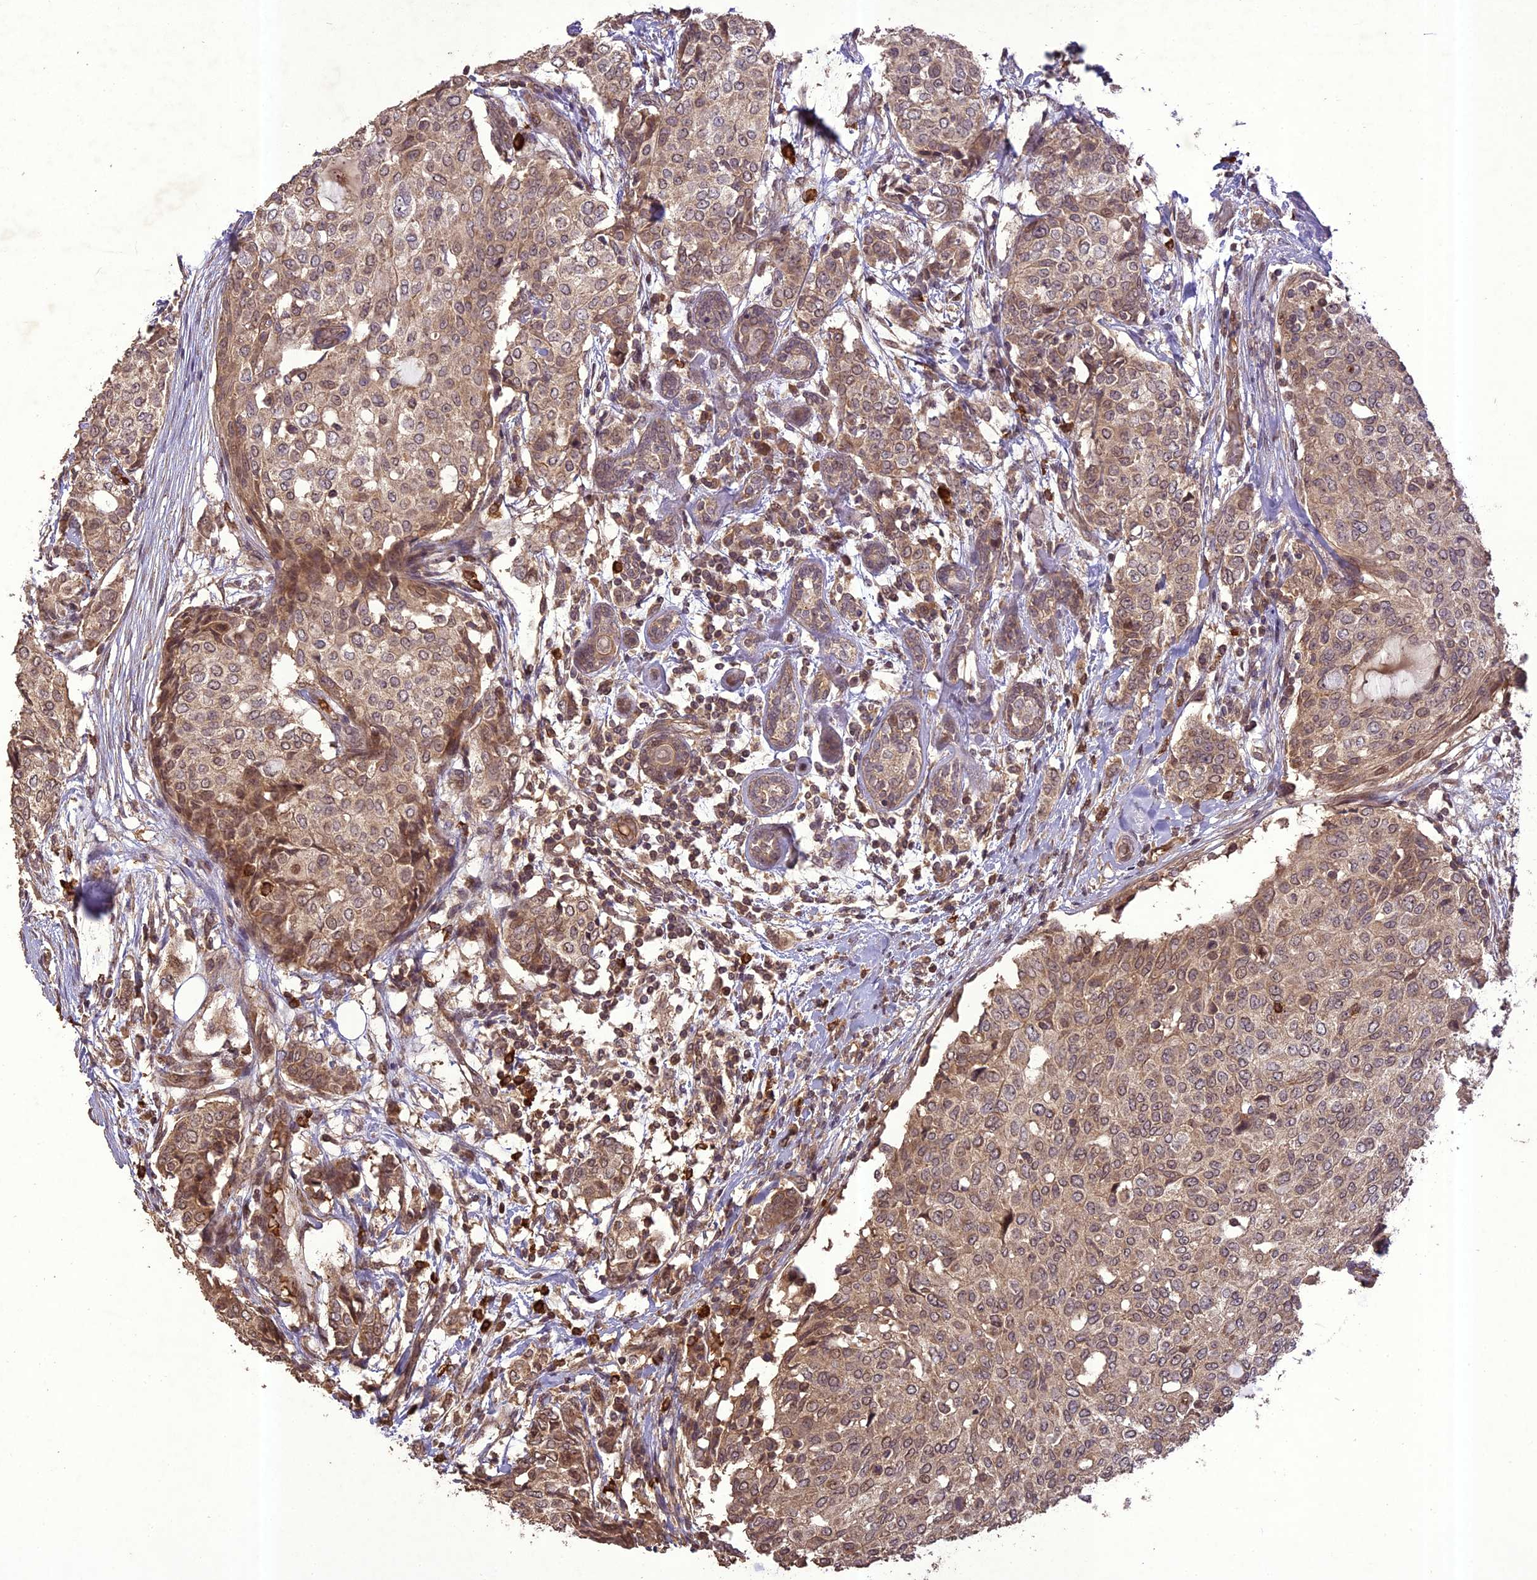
{"staining": {"intensity": "moderate", "quantity": "25%-75%", "location": "cytoplasmic/membranous"}, "tissue": "breast cancer", "cell_type": "Tumor cells", "image_type": "cancer", "snomed": [{"axis": "morphology", "description": "Lobular carcinoma"}, {"axis": "topography", "description": "Breast"}], "caption": "Immunohistochemical staining of breast cancer reveals moderate cytoplasmic/membranous protein staining in about 25%-75% of tumor cells.", "gene": "TIGD7", "patient": {"sex": "female", "age": 51}}